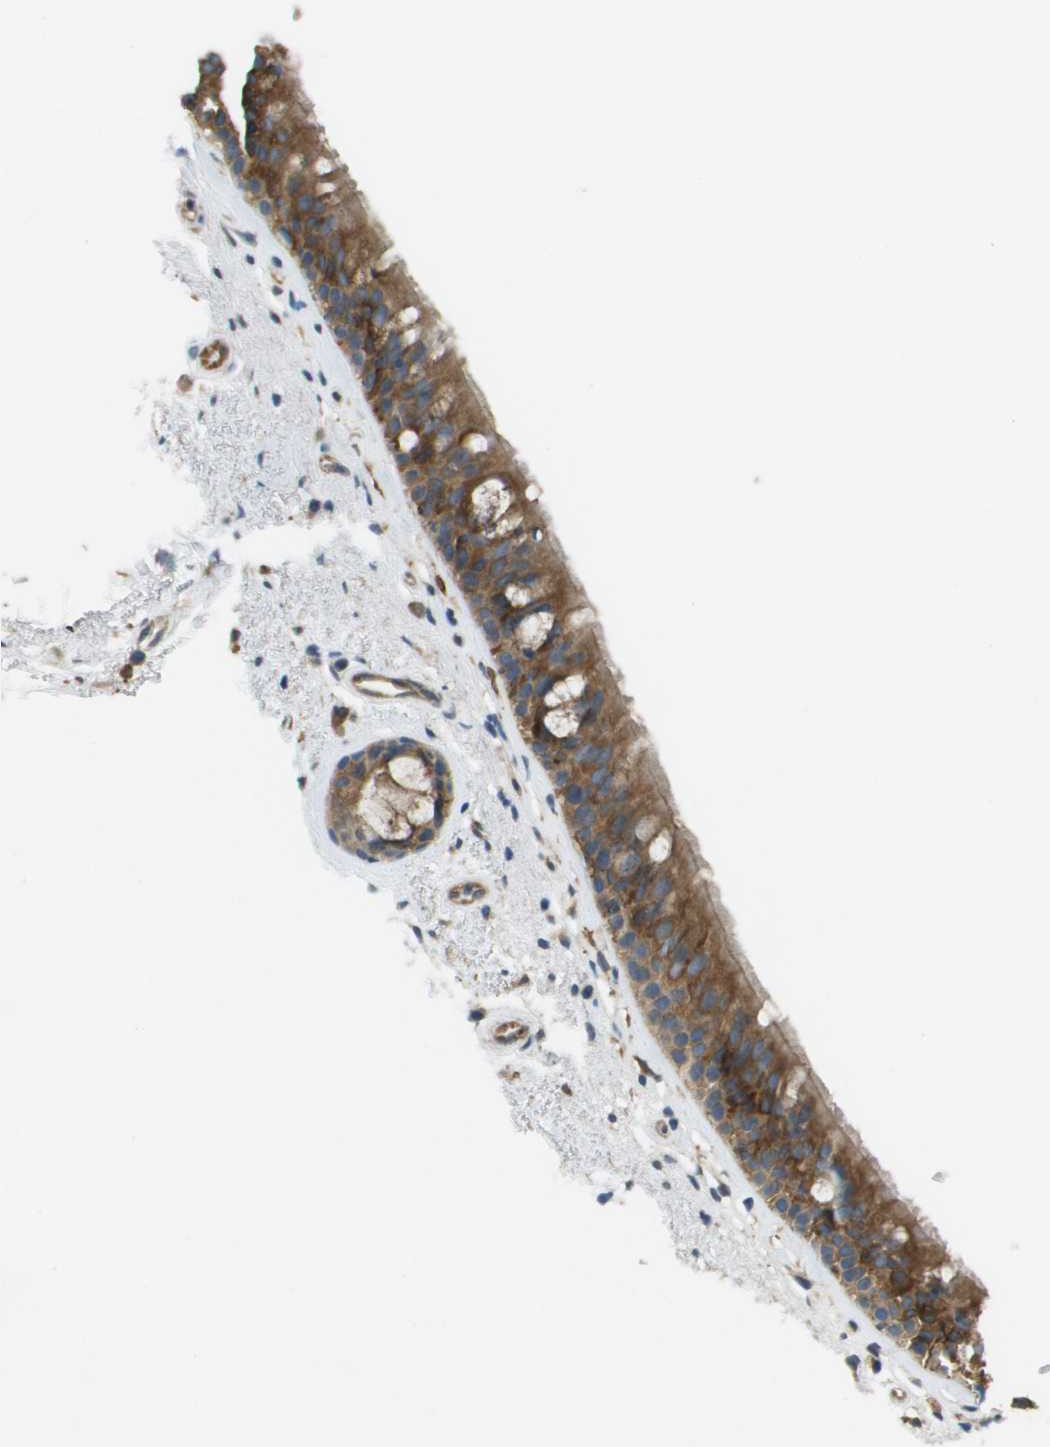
{"staining": {"intensity": "moderate", "quantity": ">75%", "location": "cytoplasmic/membranous"}, "tissue": "bronchus", "cell_type": "Respiratory epithelial cells", "image_type": "normal", "snomed": [{"axis": "morphology", "description": "Normal tissue, NOS"}, {"axis": "topography", "description": "Bronchus"}], "caption": "Human bronchus stained with a brown dye exhibits moderate cytoplasmic/membranous positive expression in about >75% of respiratory epithelial cells.", "gene": "CORO1B", "patient": {"sex": "female", "age": 54}}